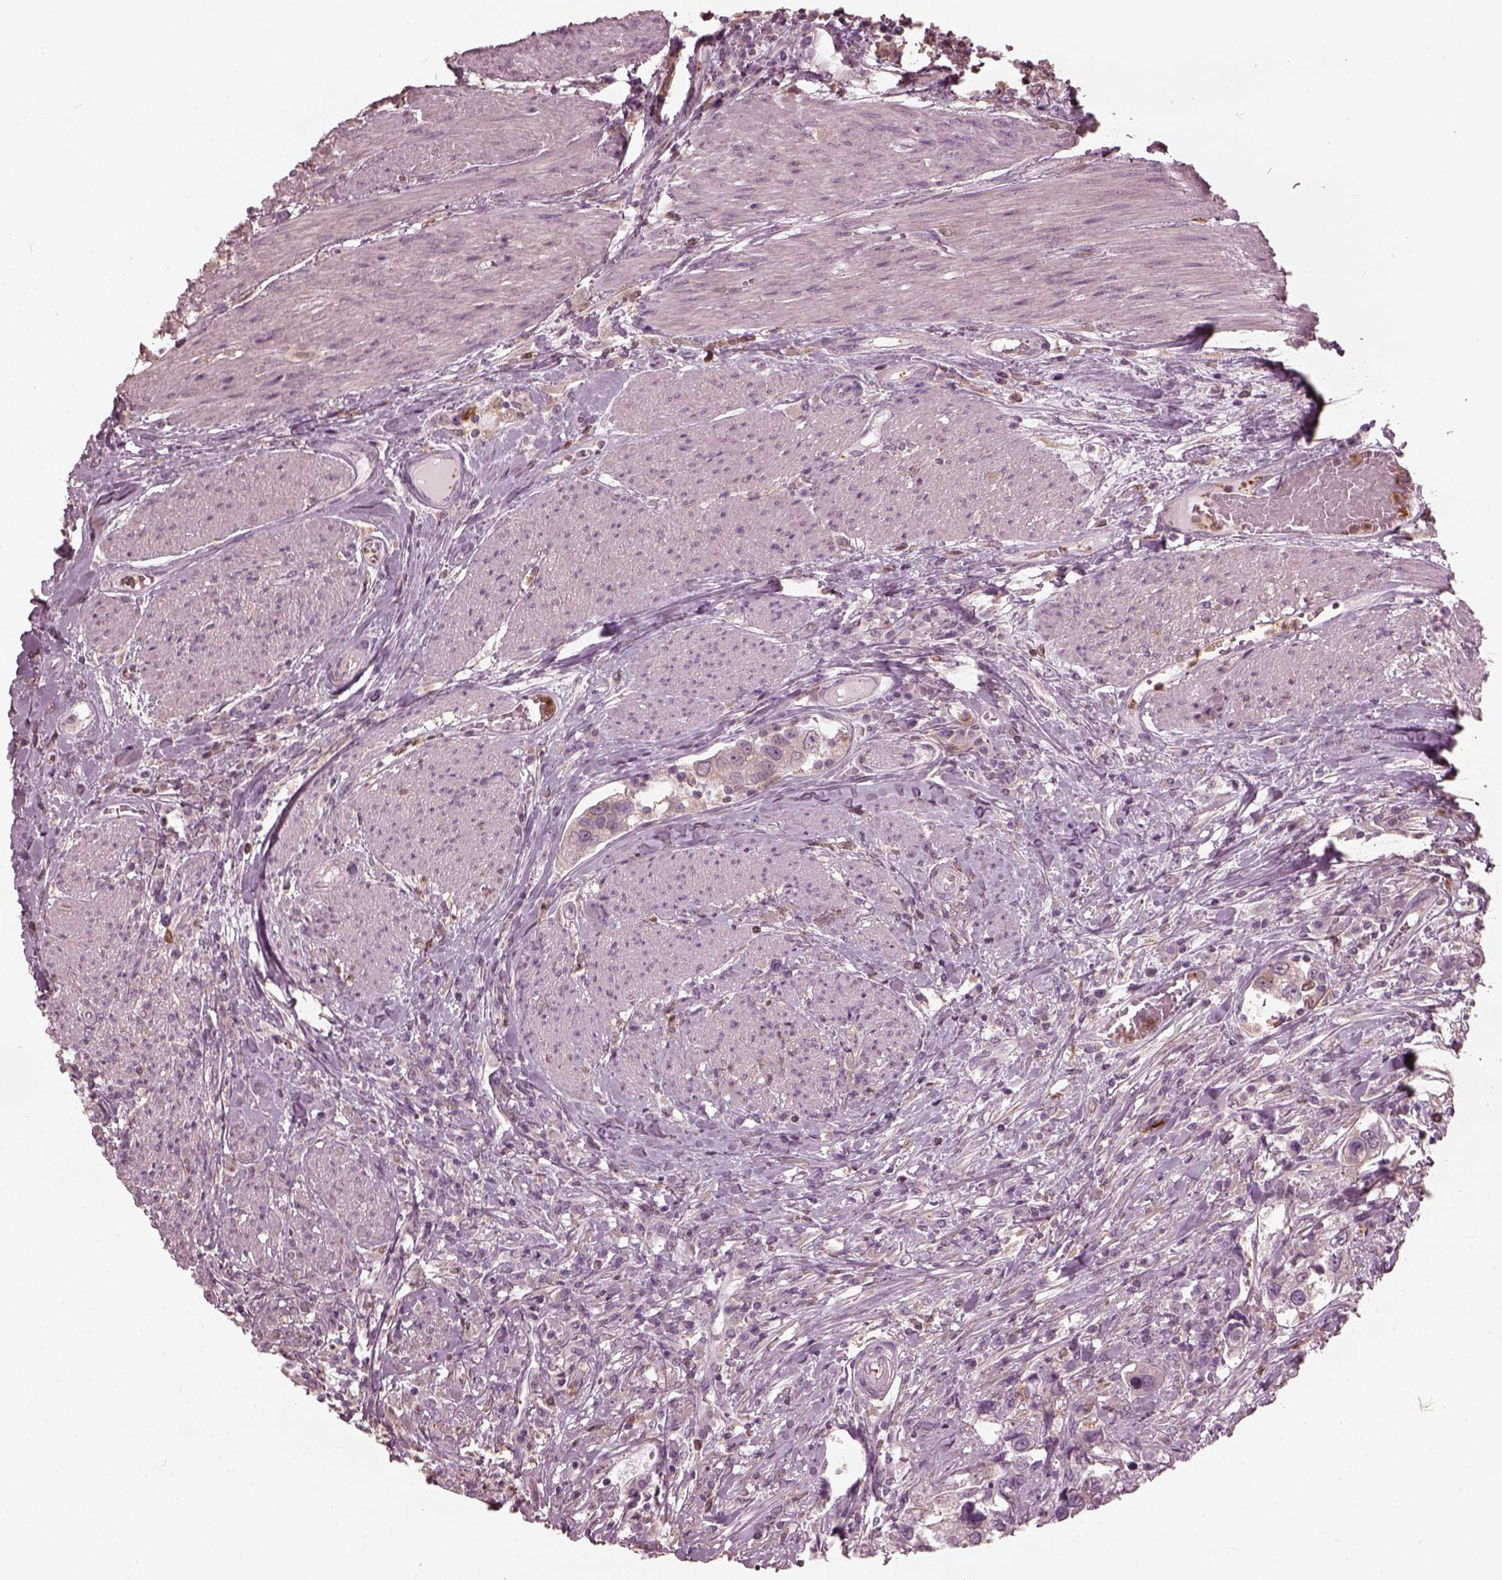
{"staining": {"intensity": "negative", "quantity": "none", "location": "none"}, "tissue": "urothelial cancer", "cell_type": "Tumor cells", "image_type": "cancer", "snomed": [{"axis": "morphology", "description": "Urothelial carcinoma, NOS"}, {"axis": "morphology", "description": "Urothelial carcinoma, High grade"}, {"axis": "topography", "description": "Urinary bladder"}], "caption": "Immunohistochemistry of human urothelial cancer demonstrates no positivity in tumor cells.", "gene": "PSTPIP2", "patient": {"sex": "male", "age": 63}}